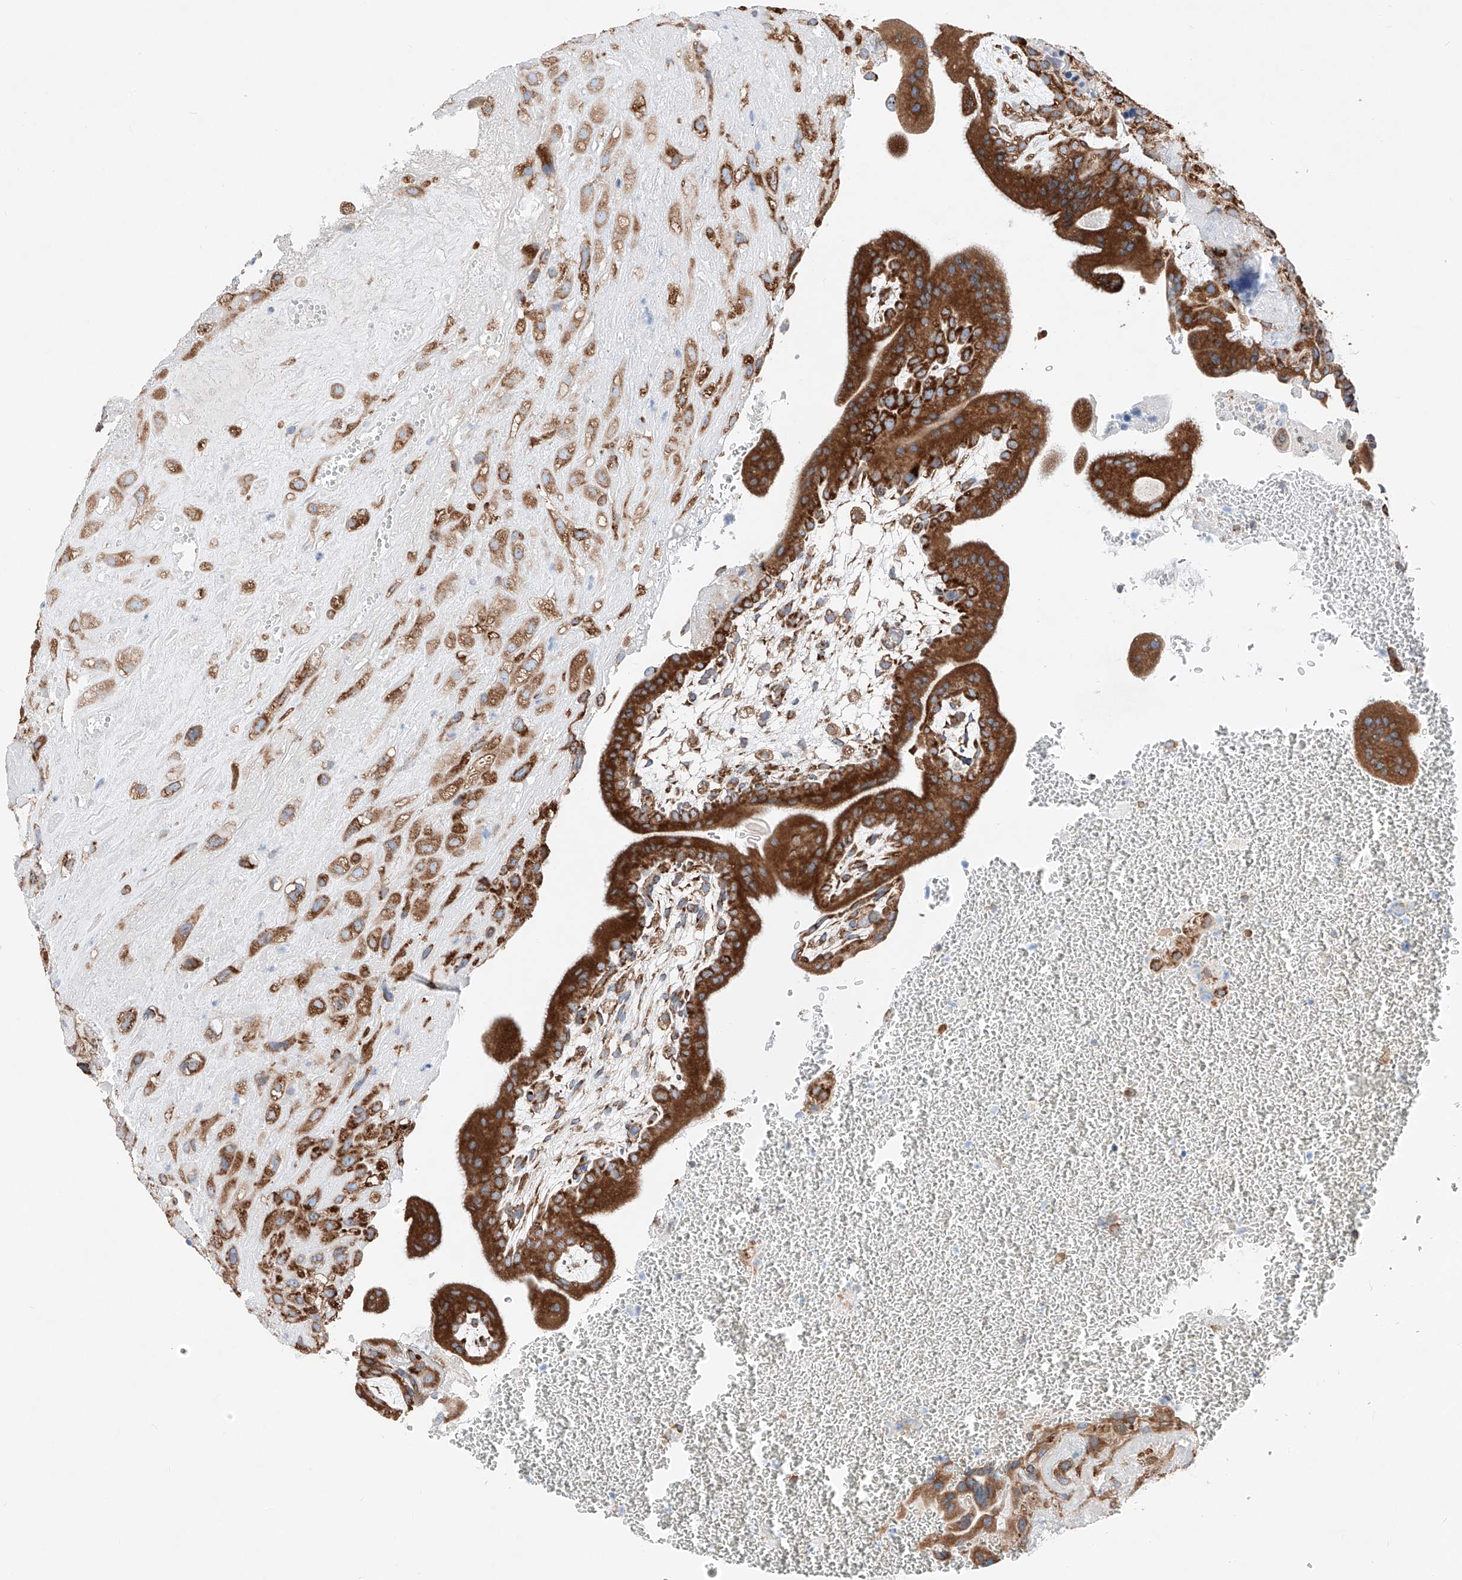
{"staining": {"intensity": "moderate", "quantity": ">75%", "location": "cytoplasmic/membranous"}, "tissue": "placenta", "cell_type": "Decidual cells", "image_type": "normal", "snomed": [{"axis": "morphology", "description": "Normal tissue, NOS"}, {"axis": "topography", "description": "Placenta"}], "caption": "Decidual cells display medium levels of moderate cytoplasmic/membranous positivity in approximately >75% of cells in normal placenta.", "gene": "CRELD1", "patient": {"sex": "female", "age": 35}}